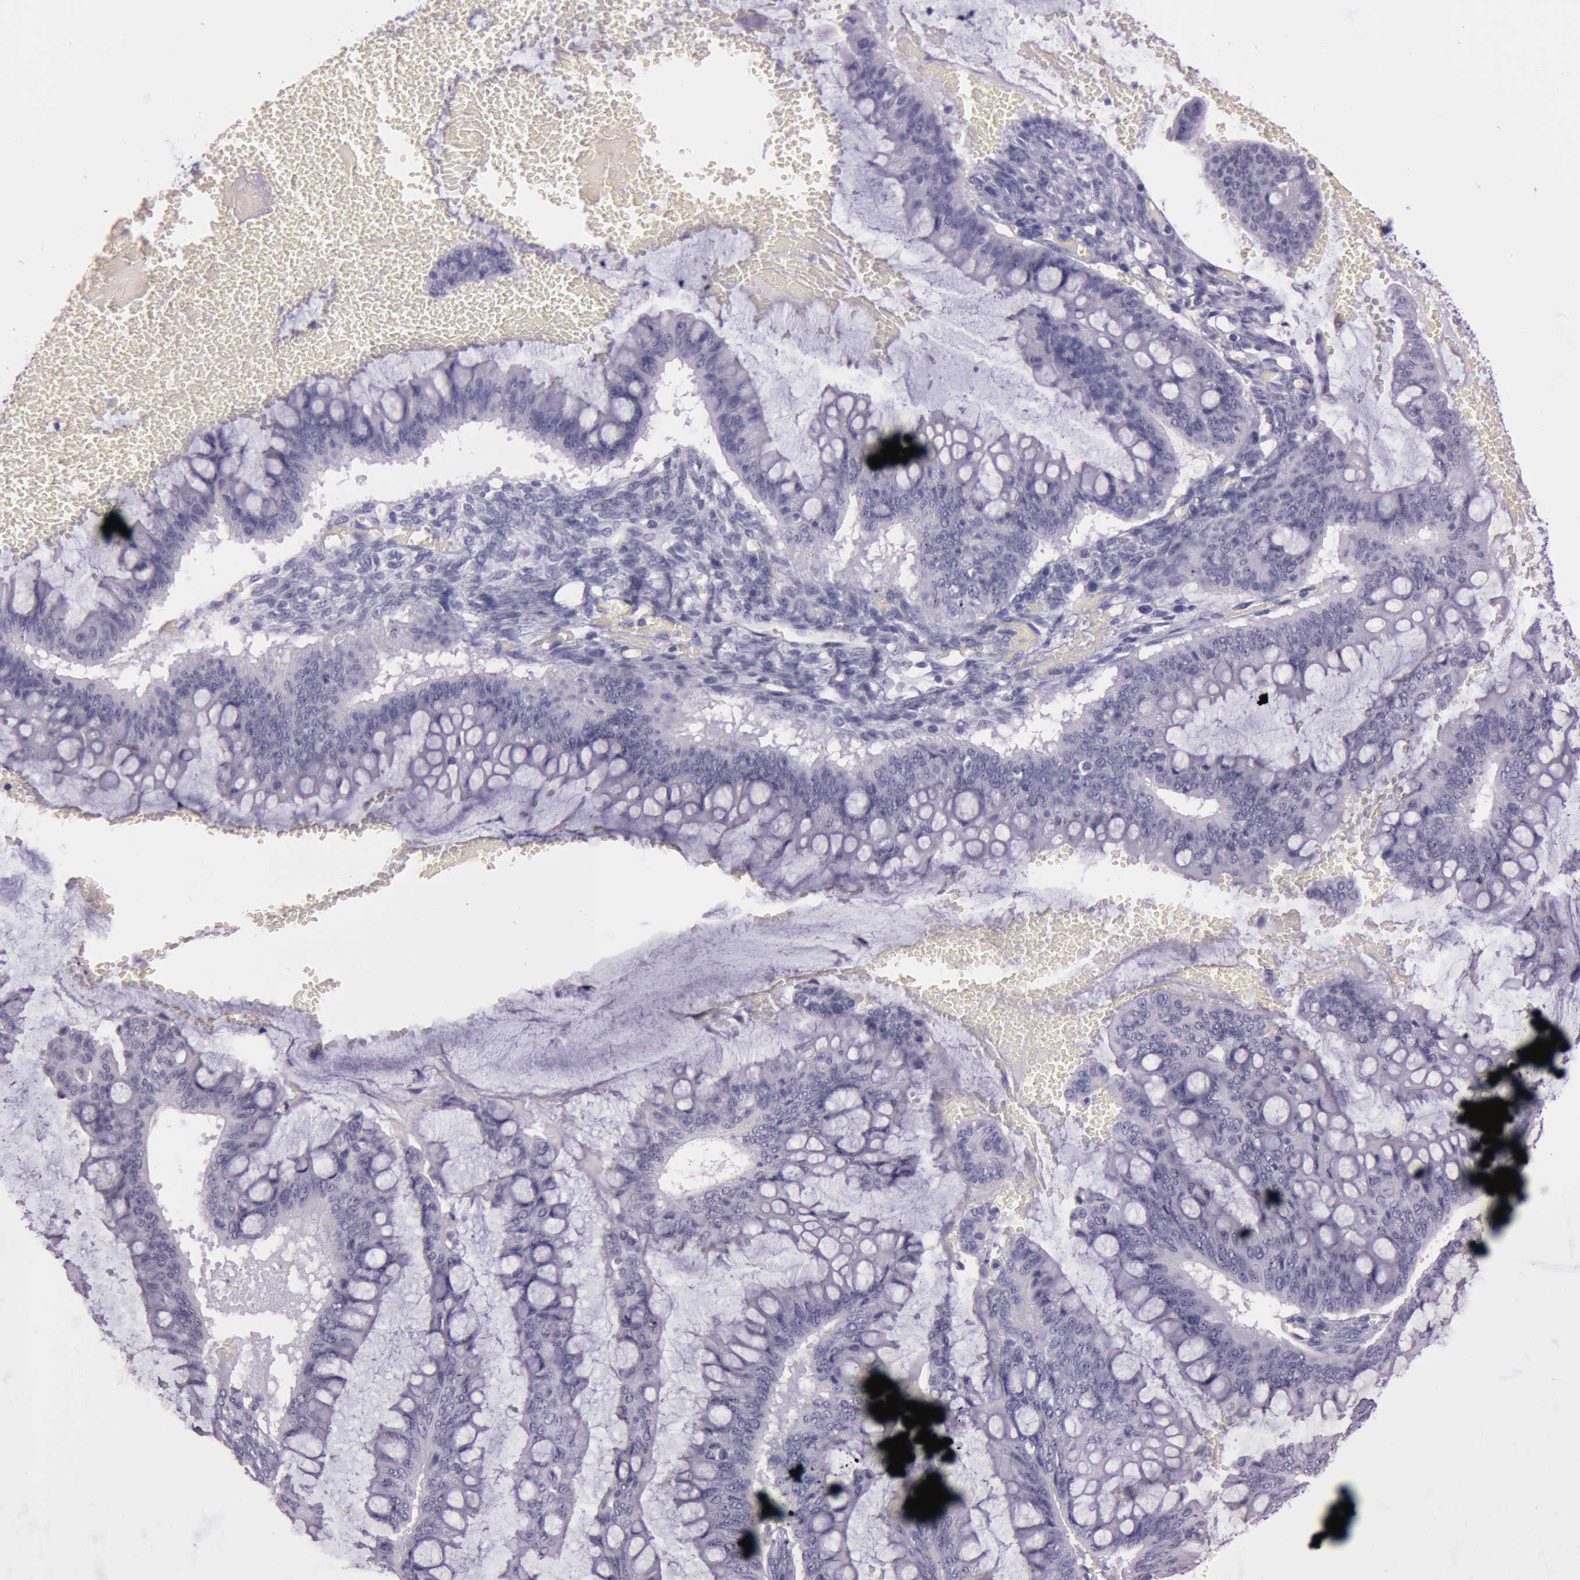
{"staining": {"intensity": "negative", "quantity": "none", "location": "none"}, "tissue": "ovarian cancer", "cell_type": "Tumor cells", "image_type": "cancer", "snomed": [{"axis": "morphology", "description": "Cystadenocarcinoma, mucinous, NOS"}, {"axis": "topography", "description": "Ovary"}], "caption": "Ovarian mucinous cystadenocarcinoma stained for a protein using immunohistochemistry (IHC) exhibits no staining tumor cells.", "gene": "S100A7", "patient": {"sex": "female", "age": 73}}